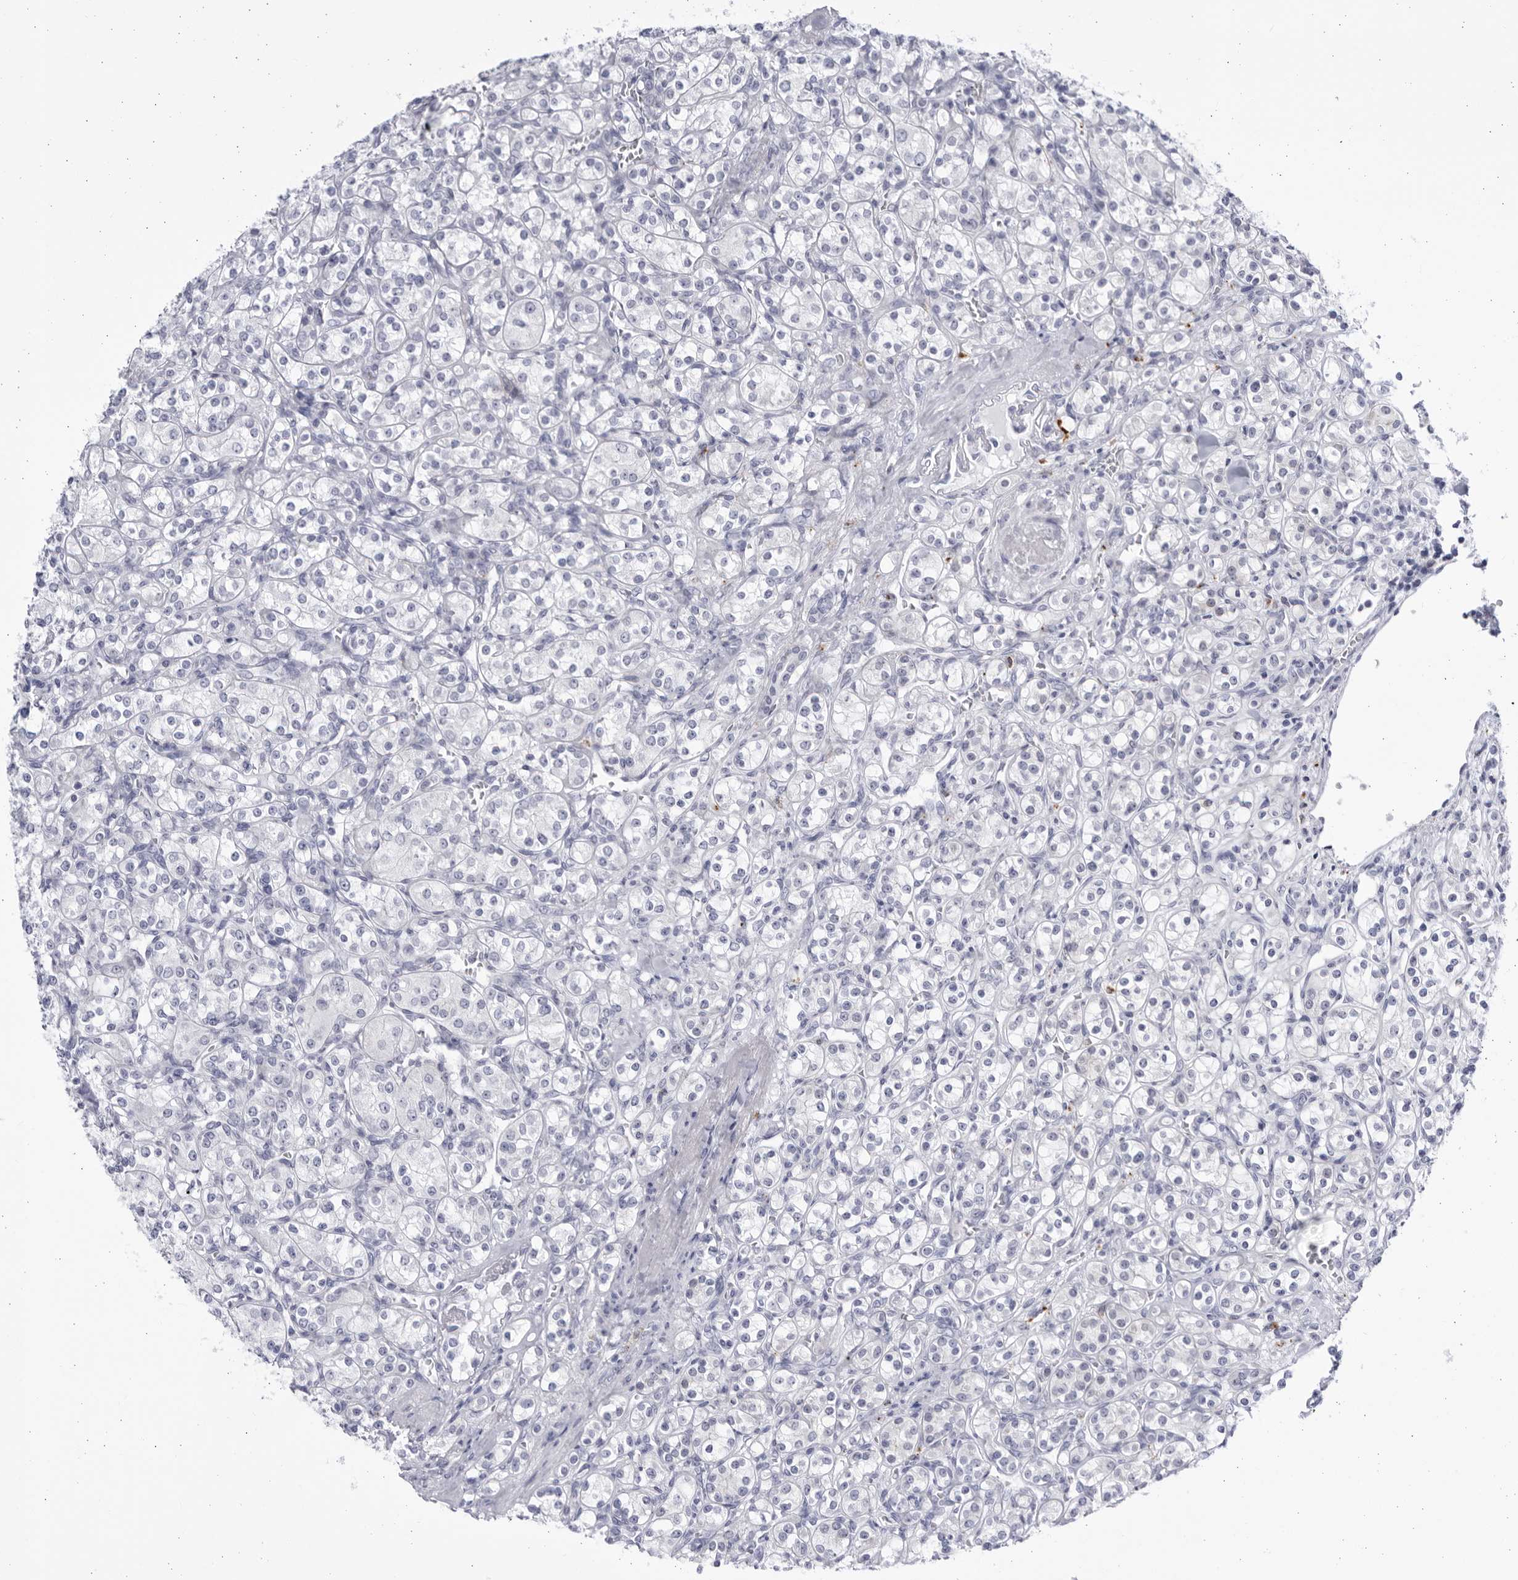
{"staining": {"intensity": "negative", "quantity": "none", "location": "none"}, "tissue": "renal cancer", "cell_type": "Tumor cells", "image_type": "cancer", "snomed": [{"axis": "morphology", "description": "Adenocarcinoma, NOS"}, {"axis": "topography", "description": "Kidney"}], "caption": "An immunohistochemistry (IHC) micrograph of renal adenocarcinoma is shown. There is no staining in tumor cells of renal adenocarcinoma.", "gene": "CCDC181", "patient": {"sex": "male", "age": 77}}